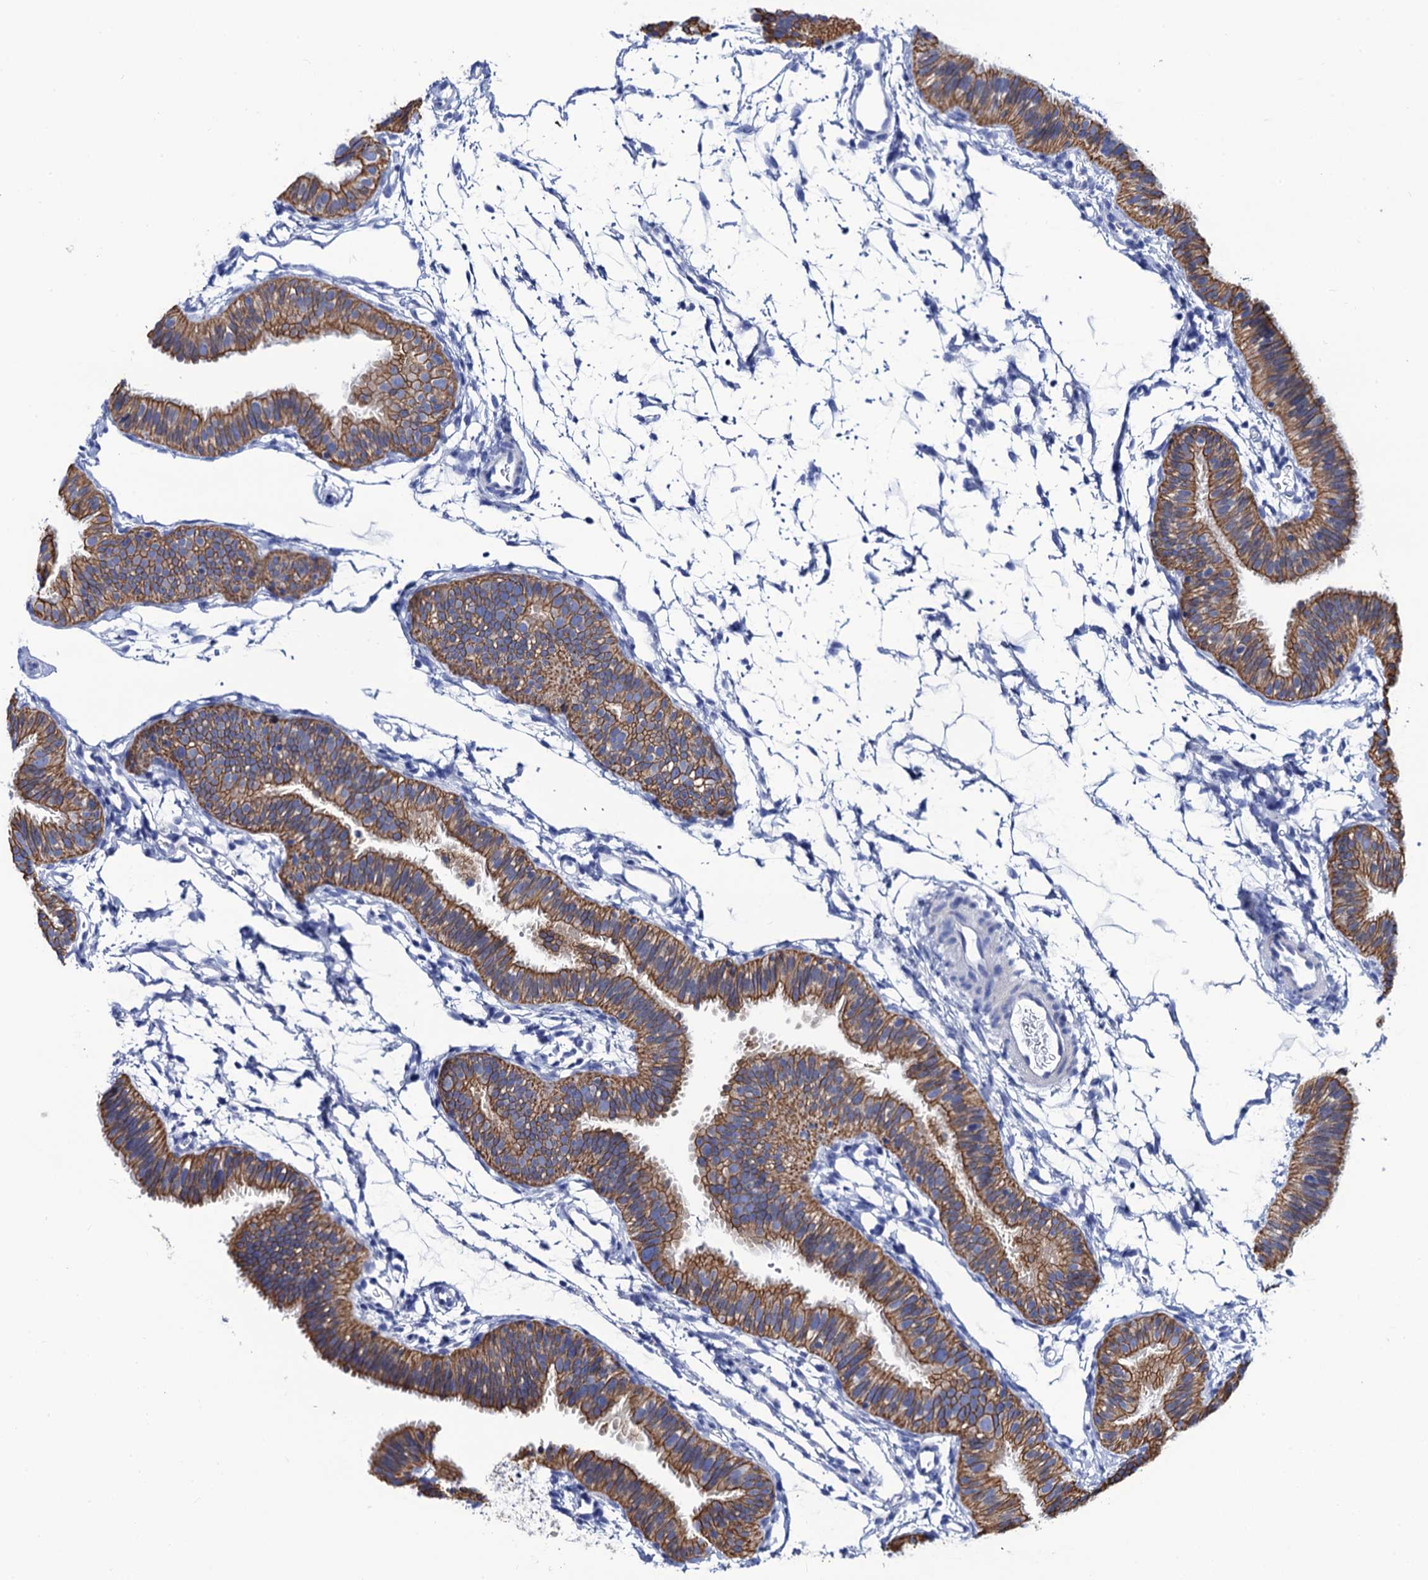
{"staining": {"intensity": "strong", "quantity": ">75%", "location": "cytoplasmic/membranous"}, "tissue": "fallopian tube", "cell_type": "Glandular cells", "image_type": "normal", "snomed": [{"axis": "morphology", "description": "Normal tissue, NOS"}, {"axis": "topography", "description": "Fallopian tube"}], "caption": "Immunohistochemical staining of unremarkable human fallopian tube demonstrates high levels of strong cytoplasmic/membranous positivity in about >75% of glandular cells.", "gene": "RAB3IP", "patient": {"sex": "female", "age": 35}}